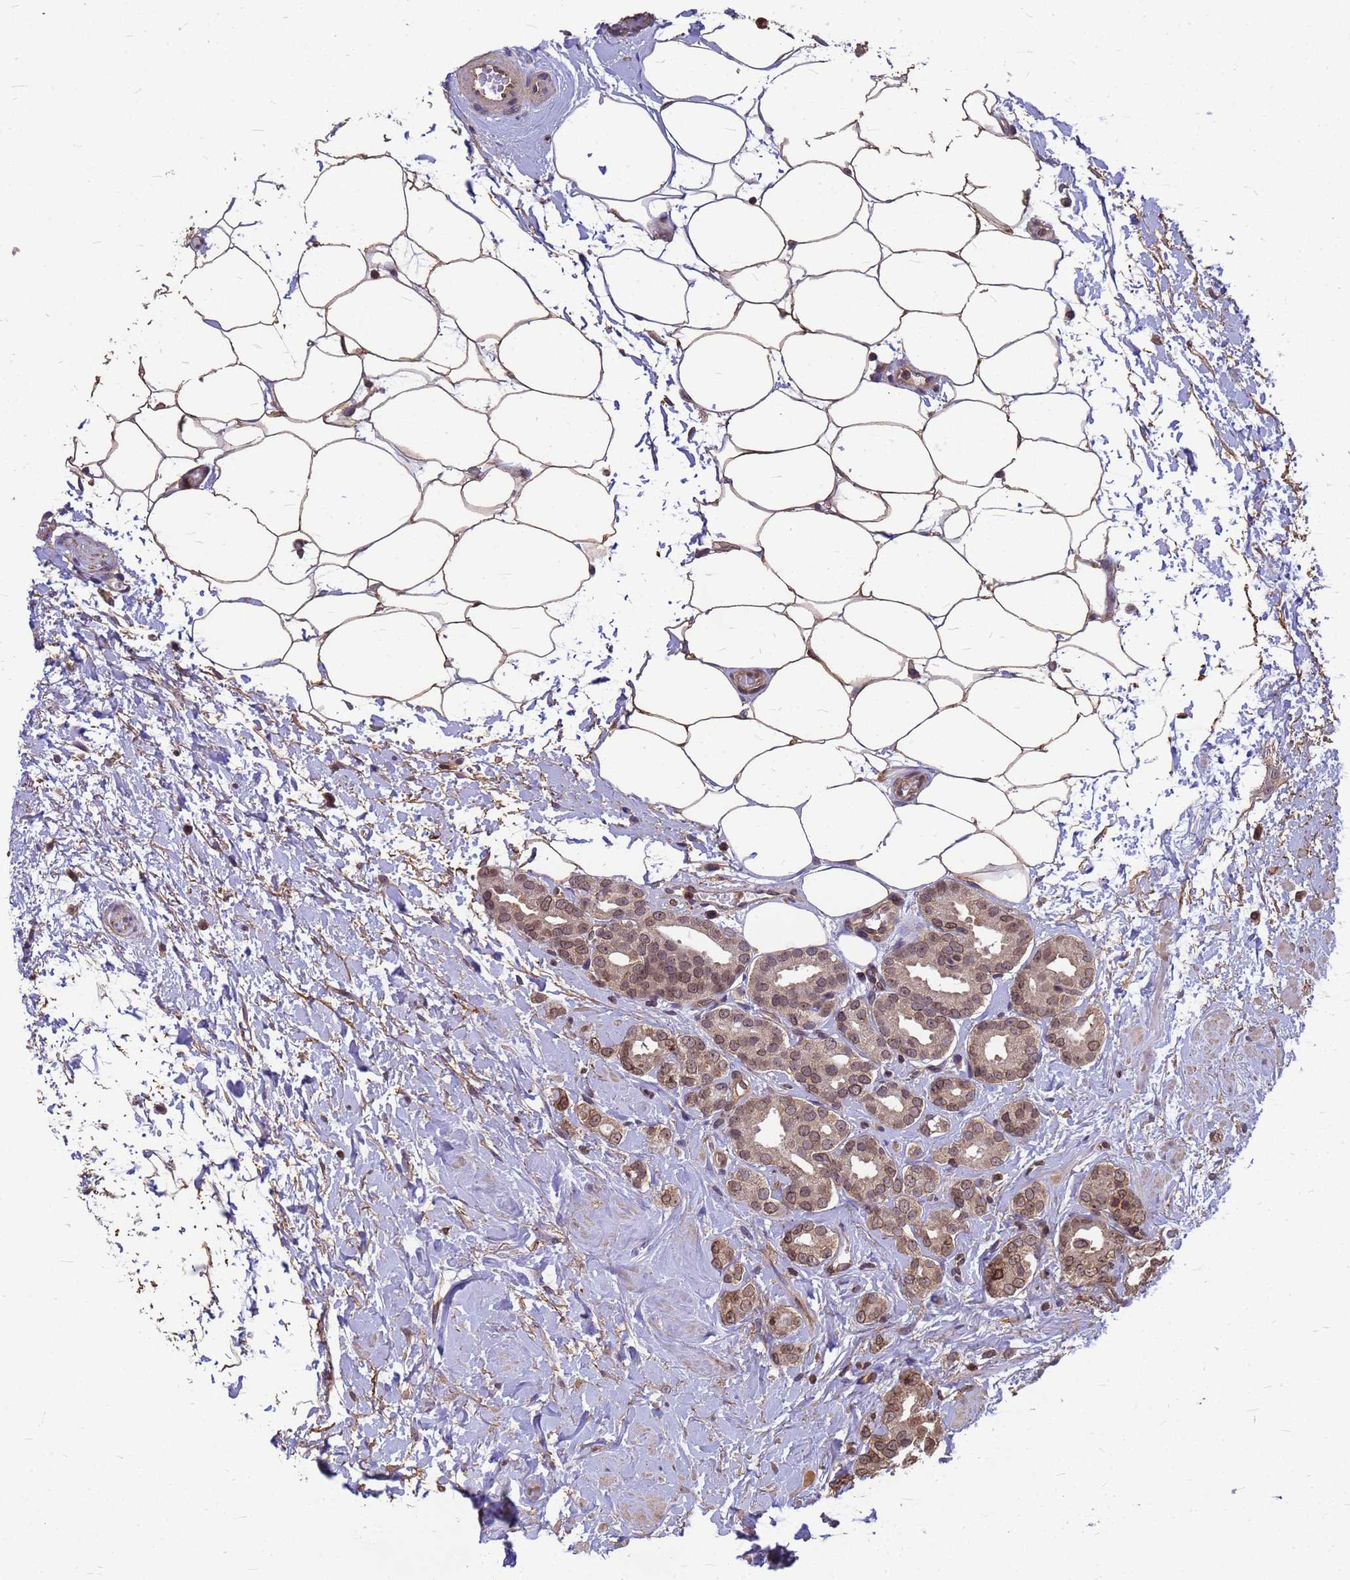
{"staining": {"intensity": "moderate", "quantity": "25%-75%", "location": "cytoplasmic/membranous,nuclear"}, "tissue": "prostate cancer", "cell_type": "Tumor cells", "image_type": "cancer", "snomed": [{"axis": "morphology", "description": "Adenocarcinoma, High grade"}, {"axis": "topography", "description": "Prostate"}], "caption": "DAB (3,3'-diaminobenzidine) immunohistochemical staining of human prostate high-grade adenocarcinoma reveals moderate cytoplasmic/membranous and nuclear protein expression in about 25%-75% of tumor cells.", "gene": "C1orf35", "patient": {"sex": "male", "age": 63}}